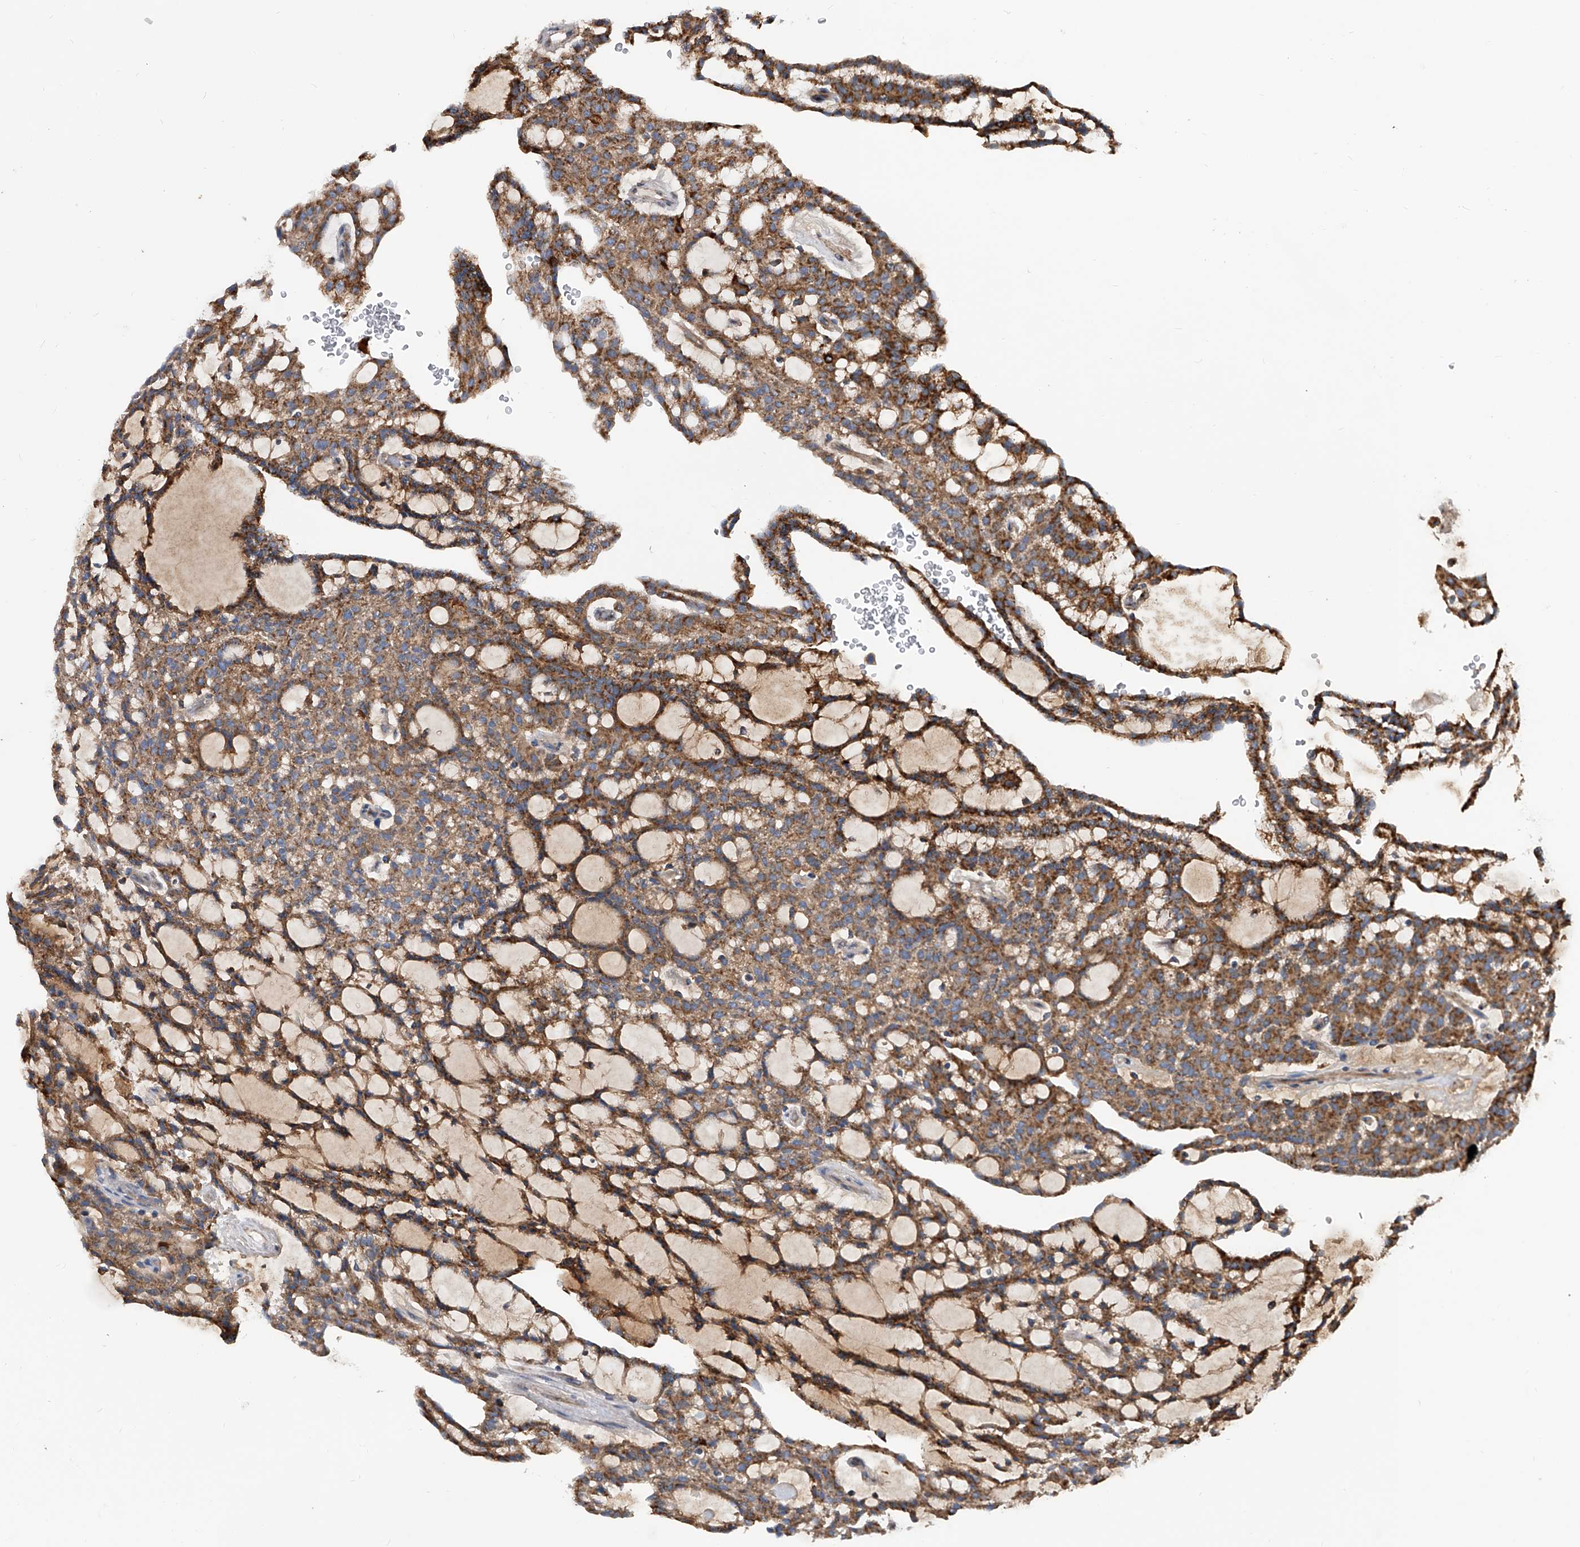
{"staining": {"intensity": "moderate", "quantity": ">75%", "location": "cytoplasmic/membranous"}, "tissue": "renal cancer", "cell_type": "Tumor cells", "image_type": "cancer", "snomed": [{"axis": "morphology", "description": "Adenocarcinoma, NOS"}, {"axis": "topography", "description": "Kidney"}], "caption": "A brown stain shows moderate cytoplasmic/membranous staining of a protein in human renal adenocarcinoma tumor cells.", "gene": "PDSS2", "patient": {"sex": "male", "age": 63}}